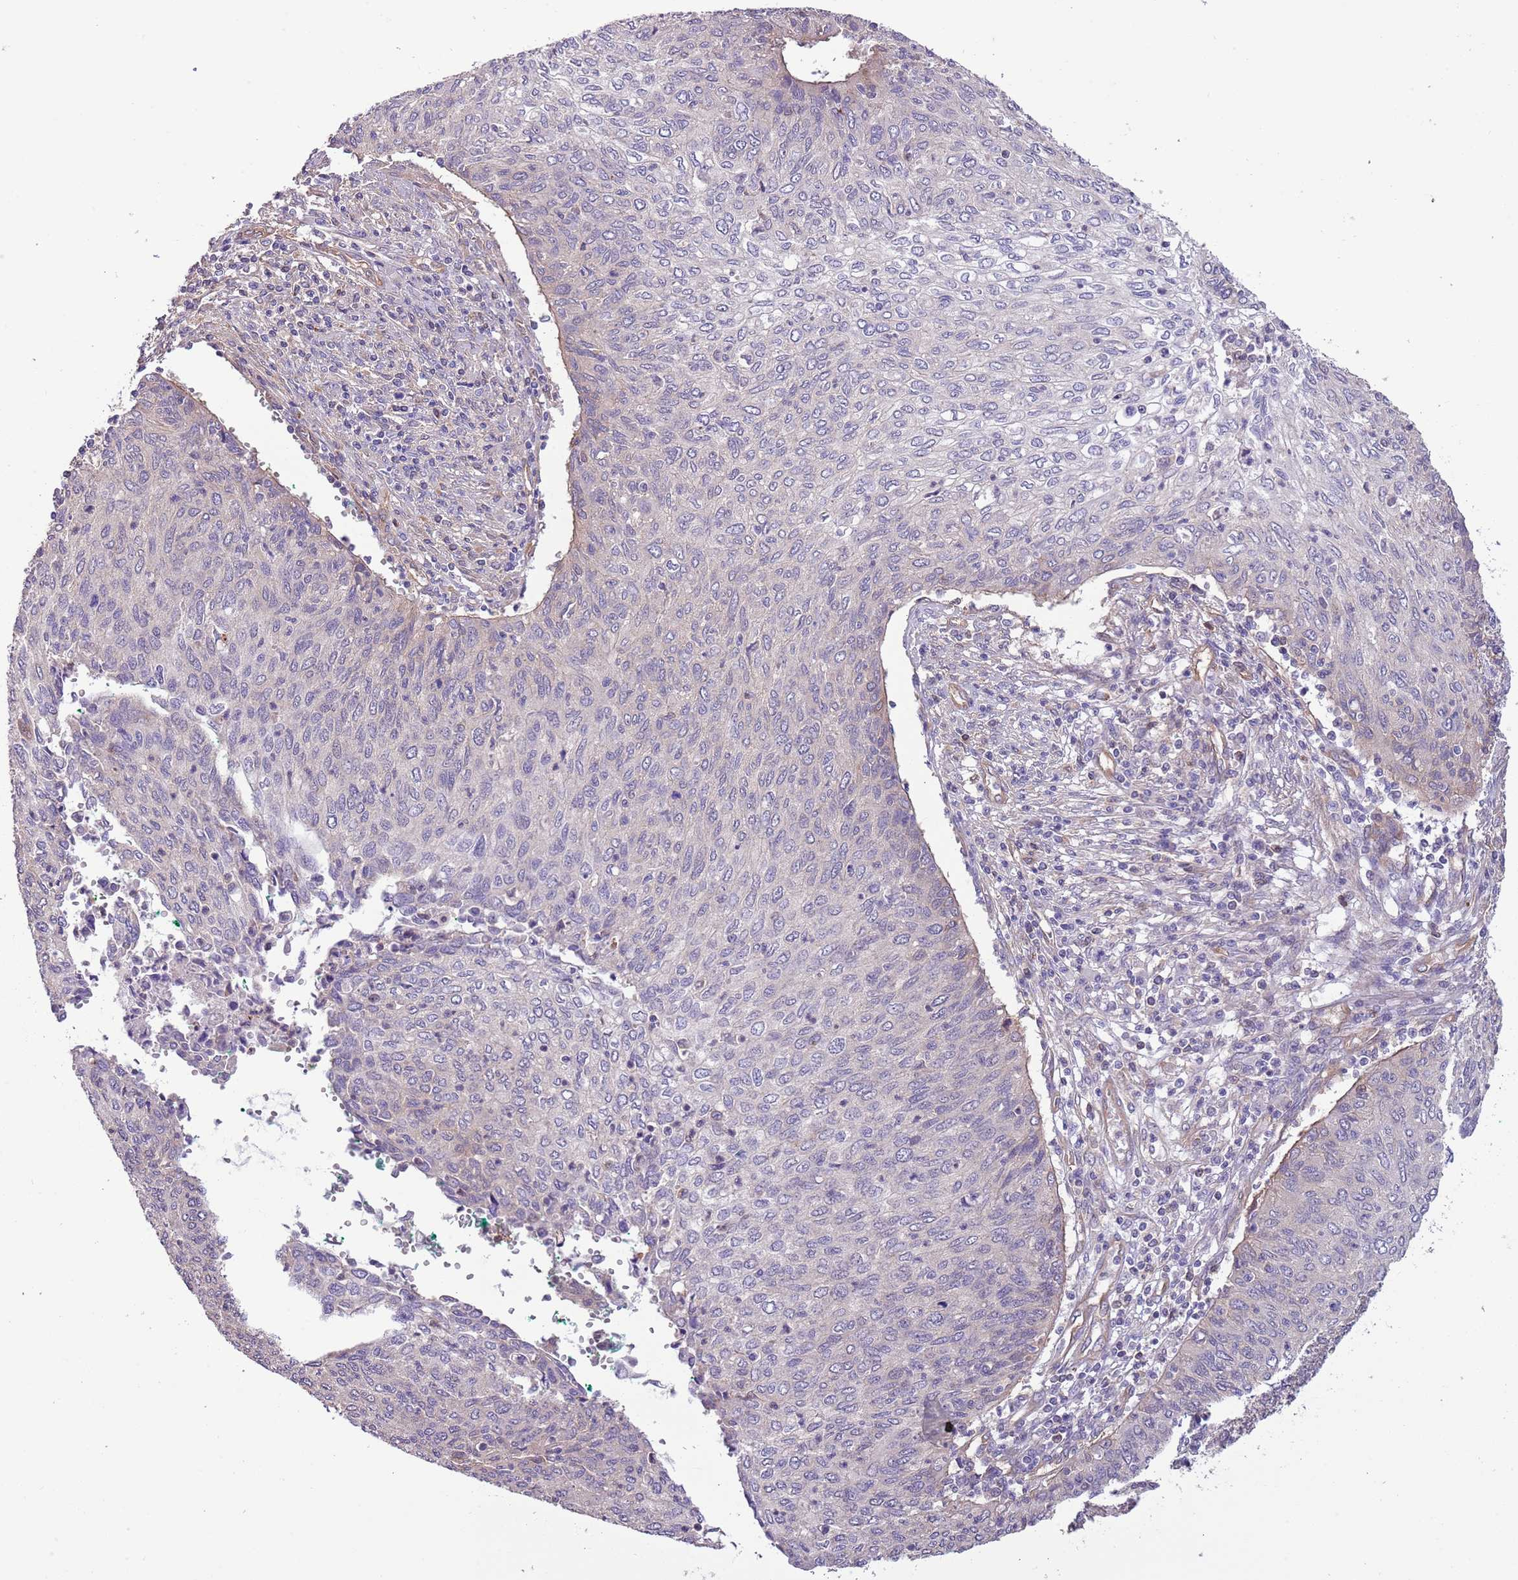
{"staining": {"intensity": "negative", "quantity": "none", "location": "none"}, "tissue": "cervical cancer", "cell_type": "Tumor cells", "image_type": "cancer", "snomed": [{"axis": "morphology", "description": "Squamous cell carcinoma, NOS"}, {"axis": "topography", "description": "Cervix"}], "caption": "There is no significant expression in tumor cells of cervical cancer.", "gene": "LPIN2", "patient": {"sex": "female", "age": 38}}